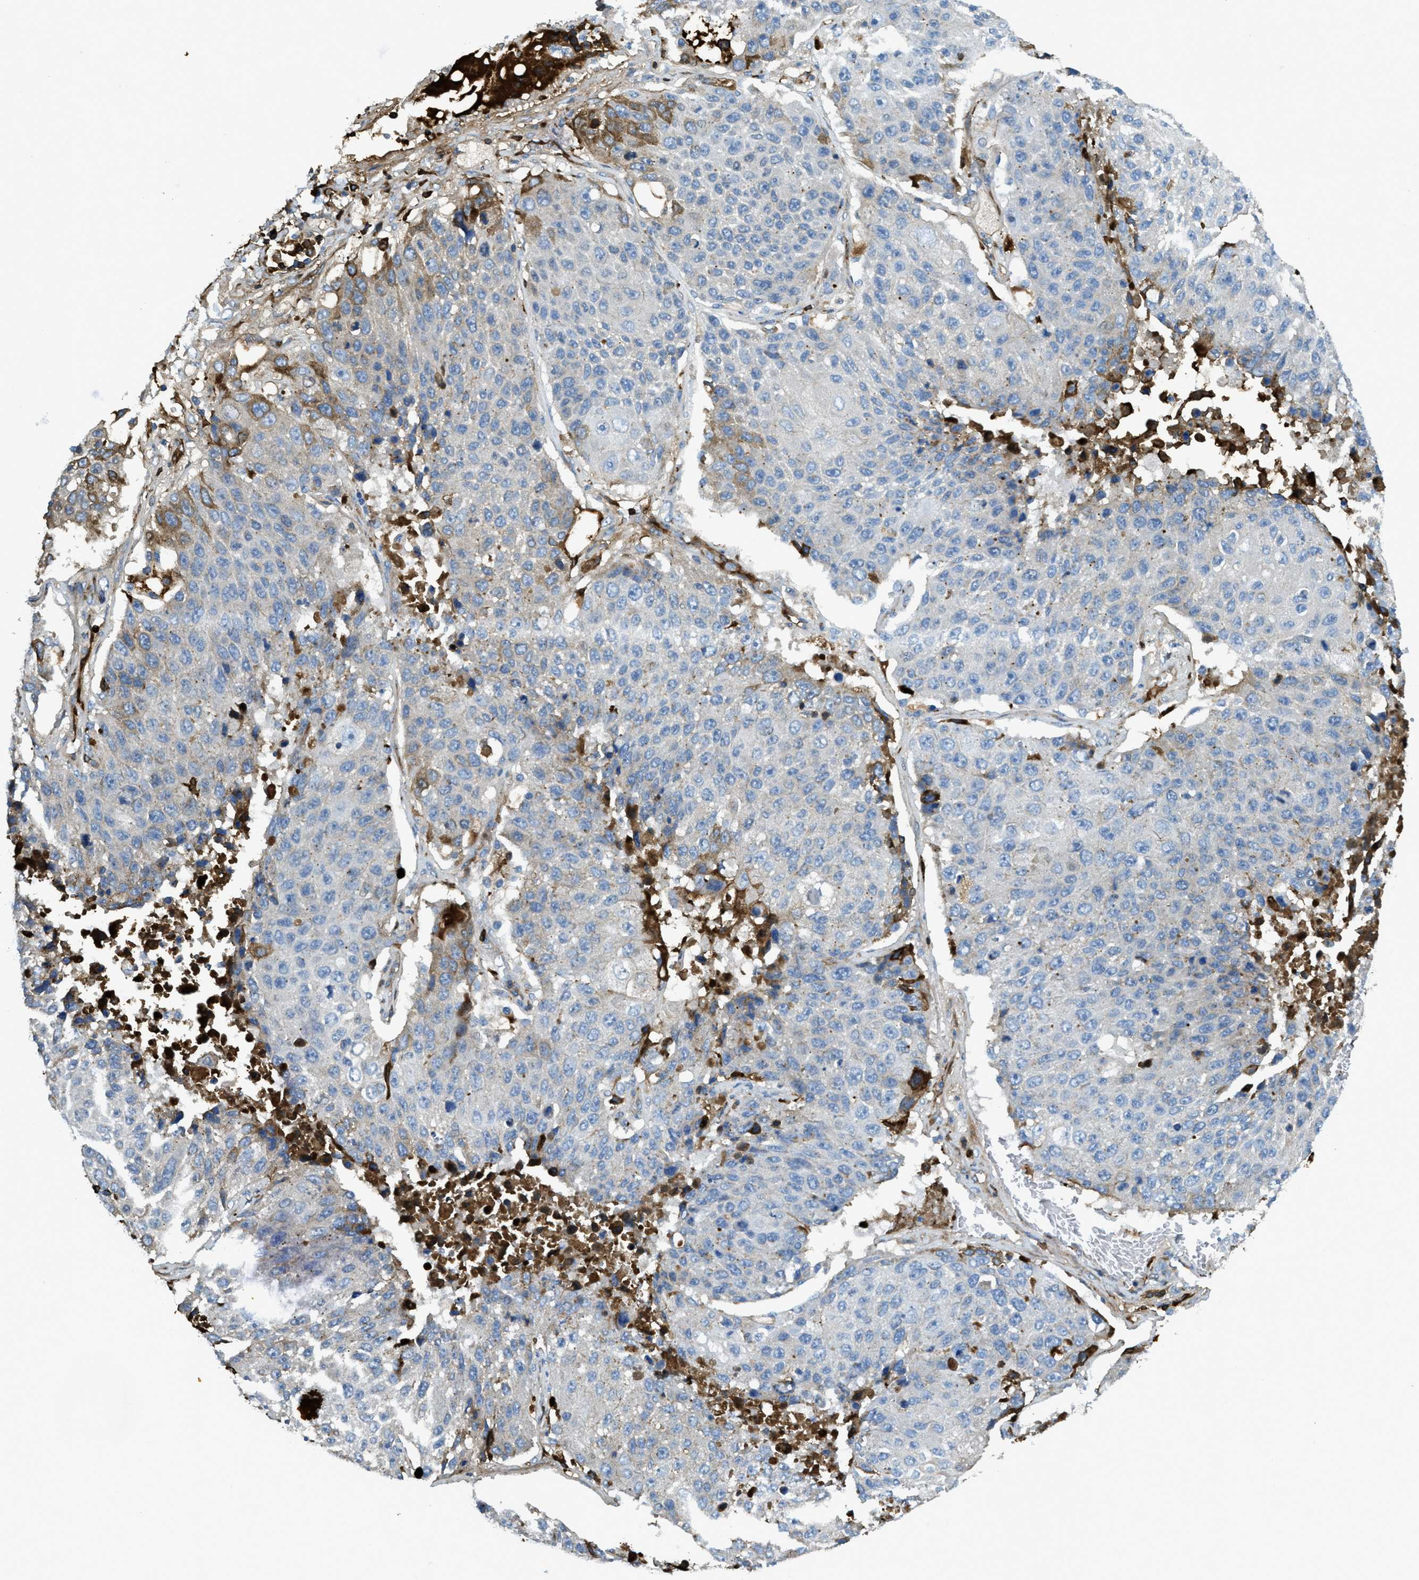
{"staining": {"intensity": "weak", "quantity": "<25%", "location": "cytoplasmic/membranous"}, "tissue": "lung cancer", "cell_type": "Tumor cells", "image_type": "cancer", "snomed": [{"axis": "morphology", "description": "Squamous cell carcinoma, NOS"}, {"axis": "topography", "description": "Lung"}], "caption": "IHC micrograph of neoplastic tissue: human lung cancer stained with DAB demonstrates no significant protein positivity in tumor cells.", "gene": "TRIM59", "patient": {"sex": "male", "age": 61}}